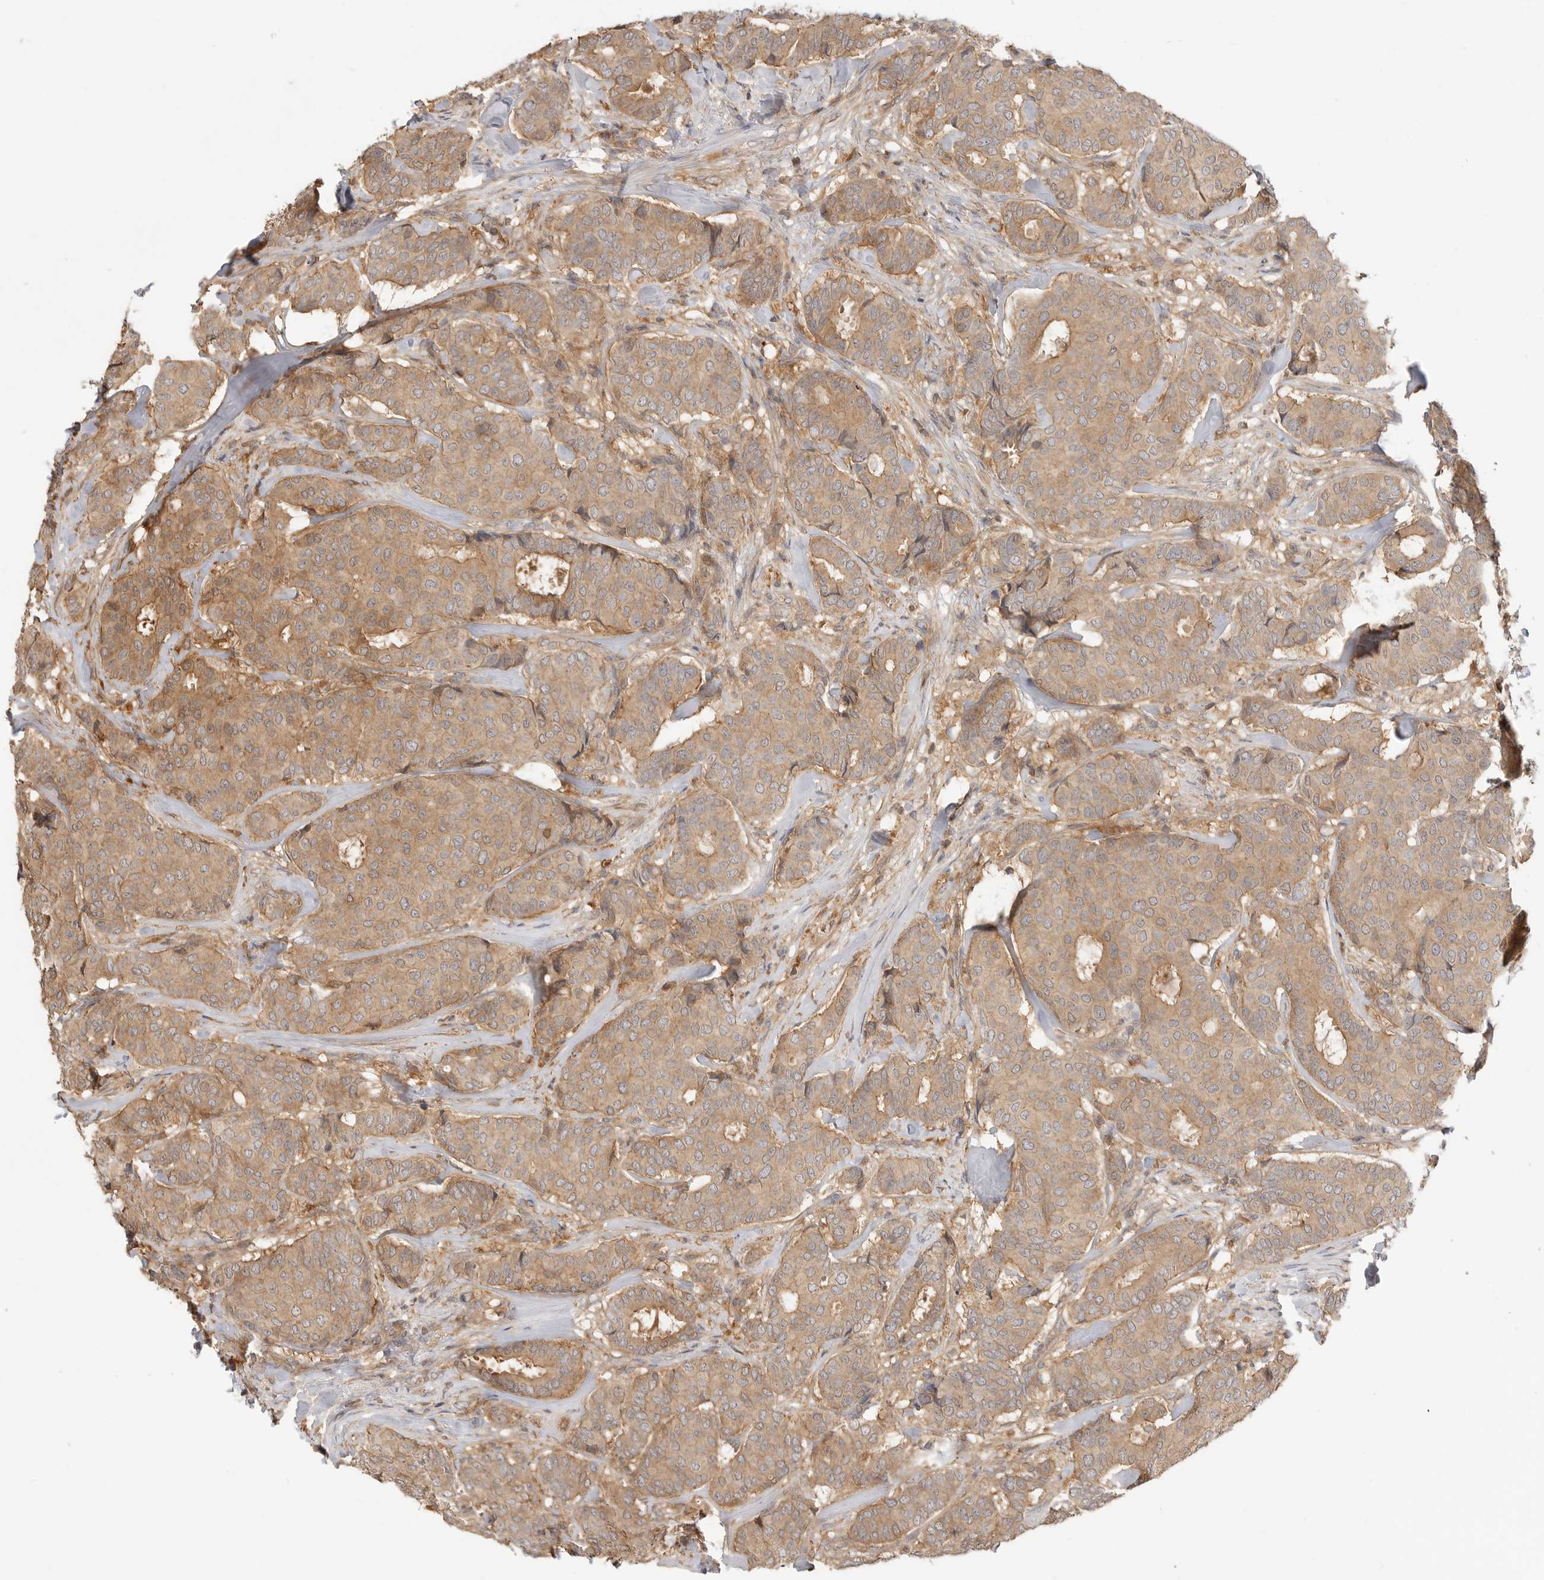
{"staining": {"intensity": "moderate", "quantity": ">75%", "location": "cytoplasmic/membranous"}, "tissue": "breast cancer", "cell_type": "Tumor cells", "image_type": "cancer", "snomed": [{"axis": "morphology", "description": "Duct carcinoma"}, {"axis": "topography", "description": "Breast"}], "caption": "High-magnification brightfield microscopy of breast cancer stained with DAB (3,3'-diaminobenzidine) (brown) and counterstained with hematoxylin (blue). tumor cells exhibit moderate cytoplasmic/membranous positivity is seen in about>75% of cells.", "gene": "CLDN12", "patient": {"sex": "female", "age": 75}}